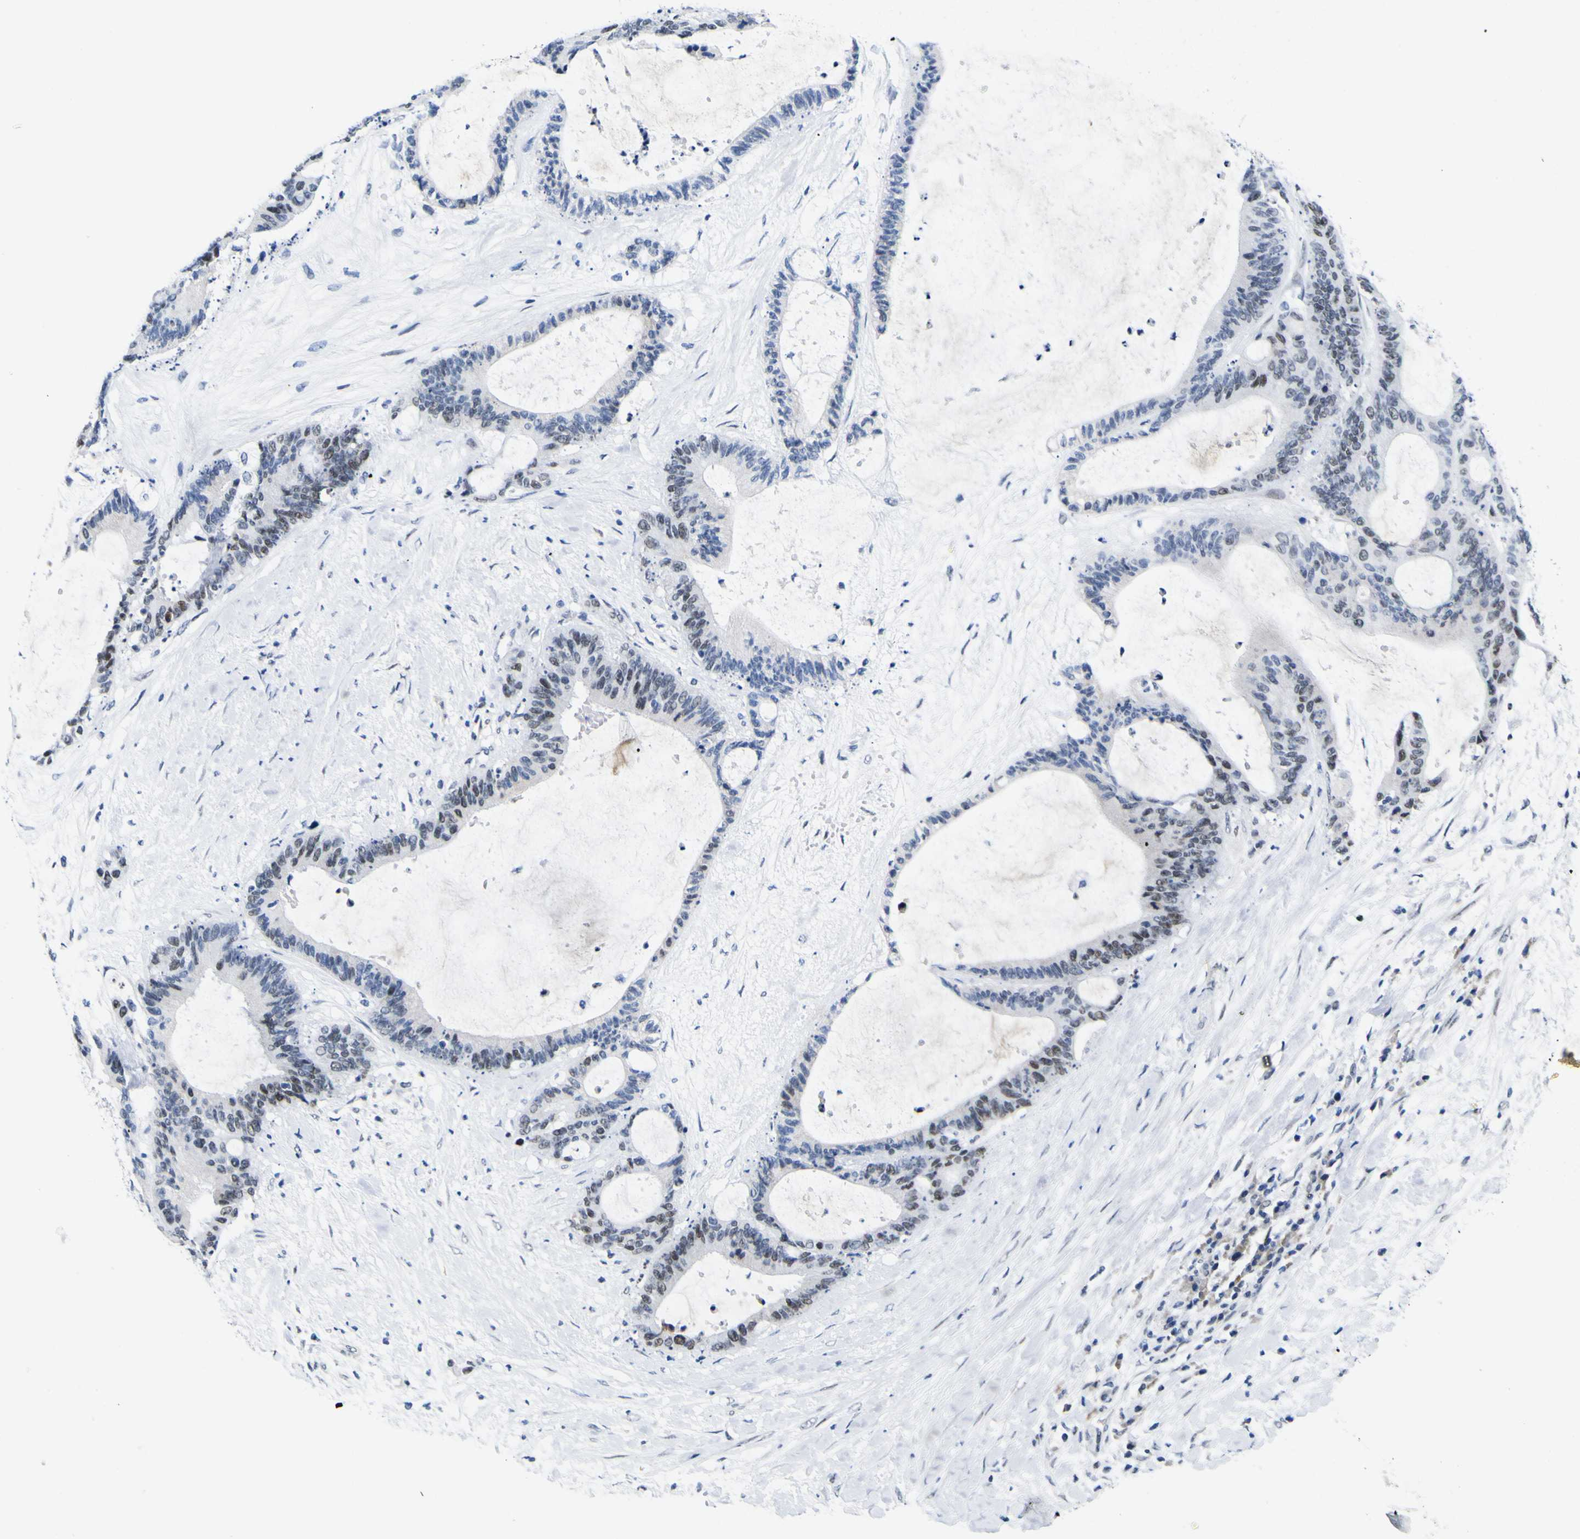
{"staining": {"intensity": "weak", "quantity": "<25%", "location": "nuclear"}, "tissue": "liver cancer", "cell_type": "Tumor cells", "image_type": "cancer", "snomed": [{"axis": "morphology", "description": "Cholangiocarcinoma"}, {"axis": "topography", "description": "Liver"}], "caption": "Liver cancer (cholangiocarcinoma) was stained to show a protein in brown. There is no significant positivity in tumor cells. (DAB immunohistochemistry (IHC) with hematoxylin counter stain).", "gene": "MBD3", "patient": {"sex": "female", "age": 73}}